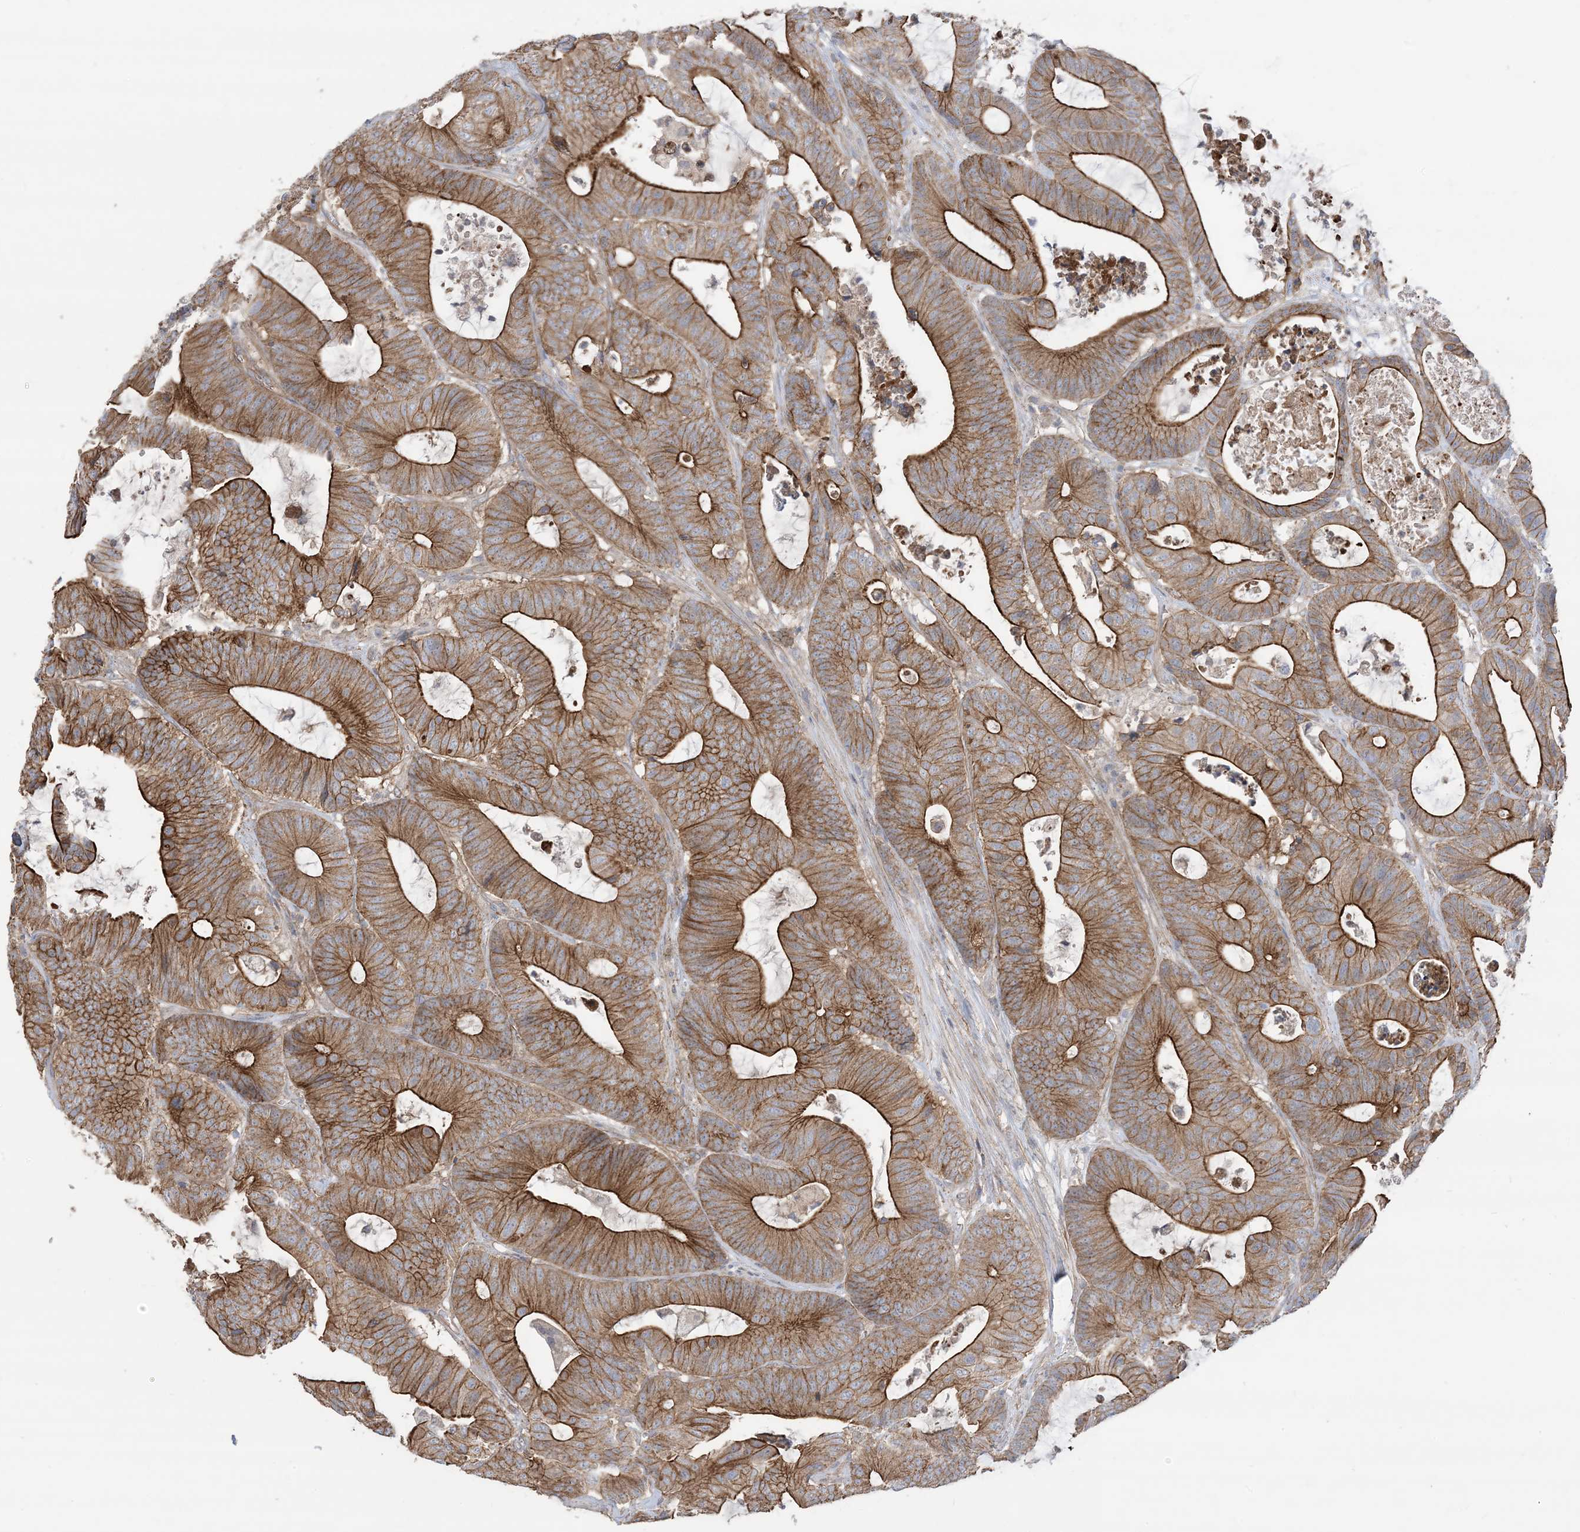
{"staining": {"intensity": "strong", "quantity": ">75%", "location": "cytoplasmic/membranous"}, "tissue": "colorectal cancer", "cell_type": "Tumor cells", "image_type": "cancer", "snomed": [{"axis": "morphology", "description": "Adenocarcinoma, NOS"}, {"axis": "topography", "description": "Colon"}], "caption": "Protein staining demonstrates strong cytoplasmic/membranous positivity in approximately >75% of tumor cells in colorectal cancer.", "gene": "CCNY", "patient": {"sex": "female", "age": 84}}